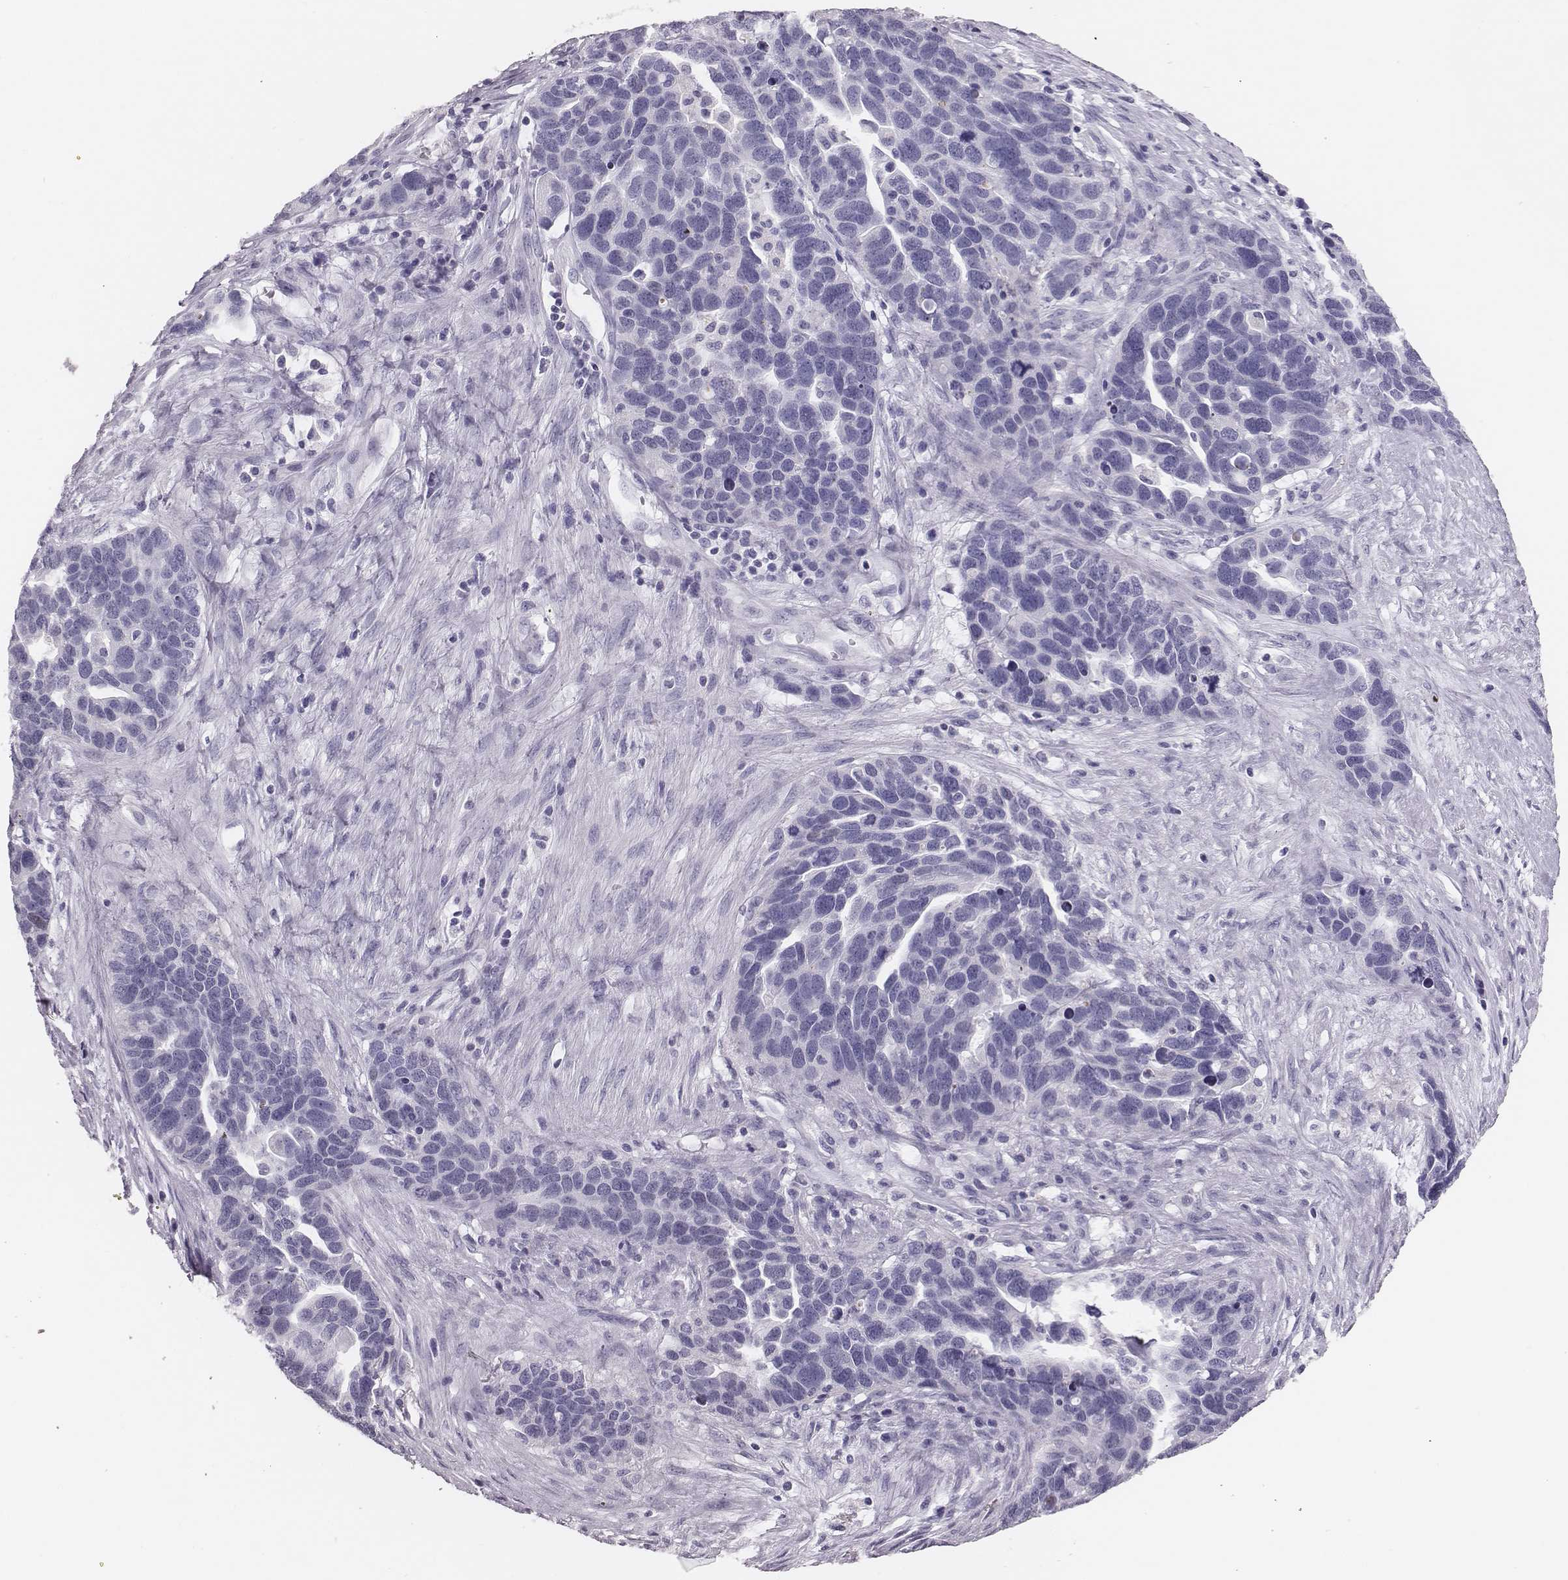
{"staining": {"intensity": "negative", "quantity": "none", "location": "none"}, "tissue": "ovarian cancer", "cell_type": "Tumor cells", "image_type": "cancer", "snomed": [{"axis": "morphology", "description": "Cystadenocarcinoma, serous, NOS"}, {"axis": "topography", "description": "Ovary"}], "caption": "The immunohistochemistry (IHC) histopathology image has no significant expression in tumor cells of ovarian cancer (serous cystadenocarcinoma) tissue. (DAB (3,3'-diaminobenzidine) IHC with hematoxylin counter stain).", "gene": "H1-6", "patient": {"sex": "female", "age": 54}}